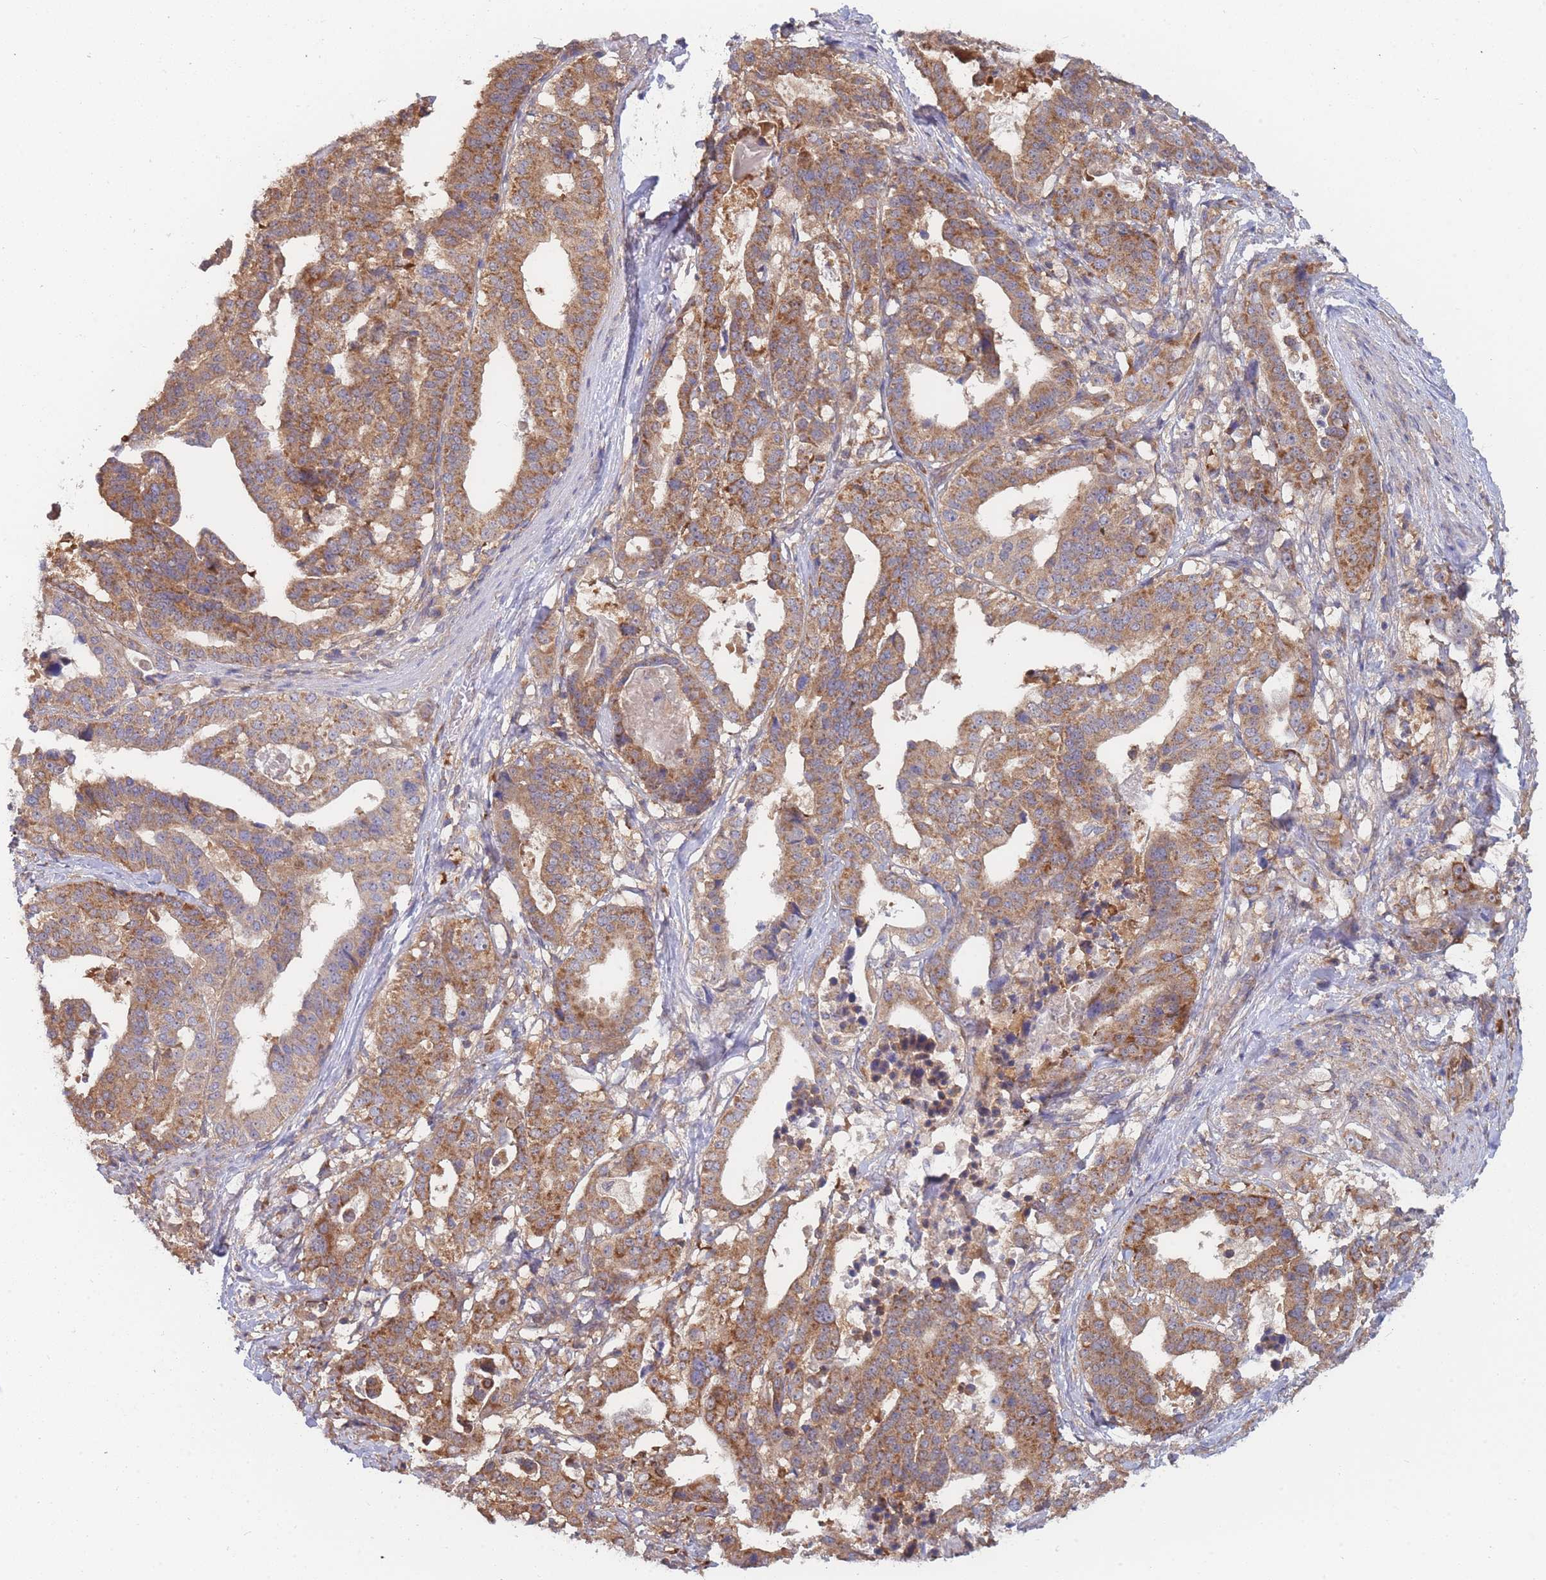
{"staining": {"intensity": "moderate", "quantity": ">75%", "location": "cytoplasmic/membranous"}, "tissue": "stomach cancer", "cell_type": "Tumor cells", "image_type": "cancer", "snomed": [{"axis": "morphology", "description": "Adenocarcinoma, NOS"}, {"axis": "topography", "description": "Stomach"}], "caption": "There is medium levels of moderate cytoplasmic/membranous staining in tumor cells of adenocarcinoma (stomach), as demonstrated by immunohistochemical staining (brown color).", "gene": "MRPS18B", "patient": {"sex": "male", "age": 48}}